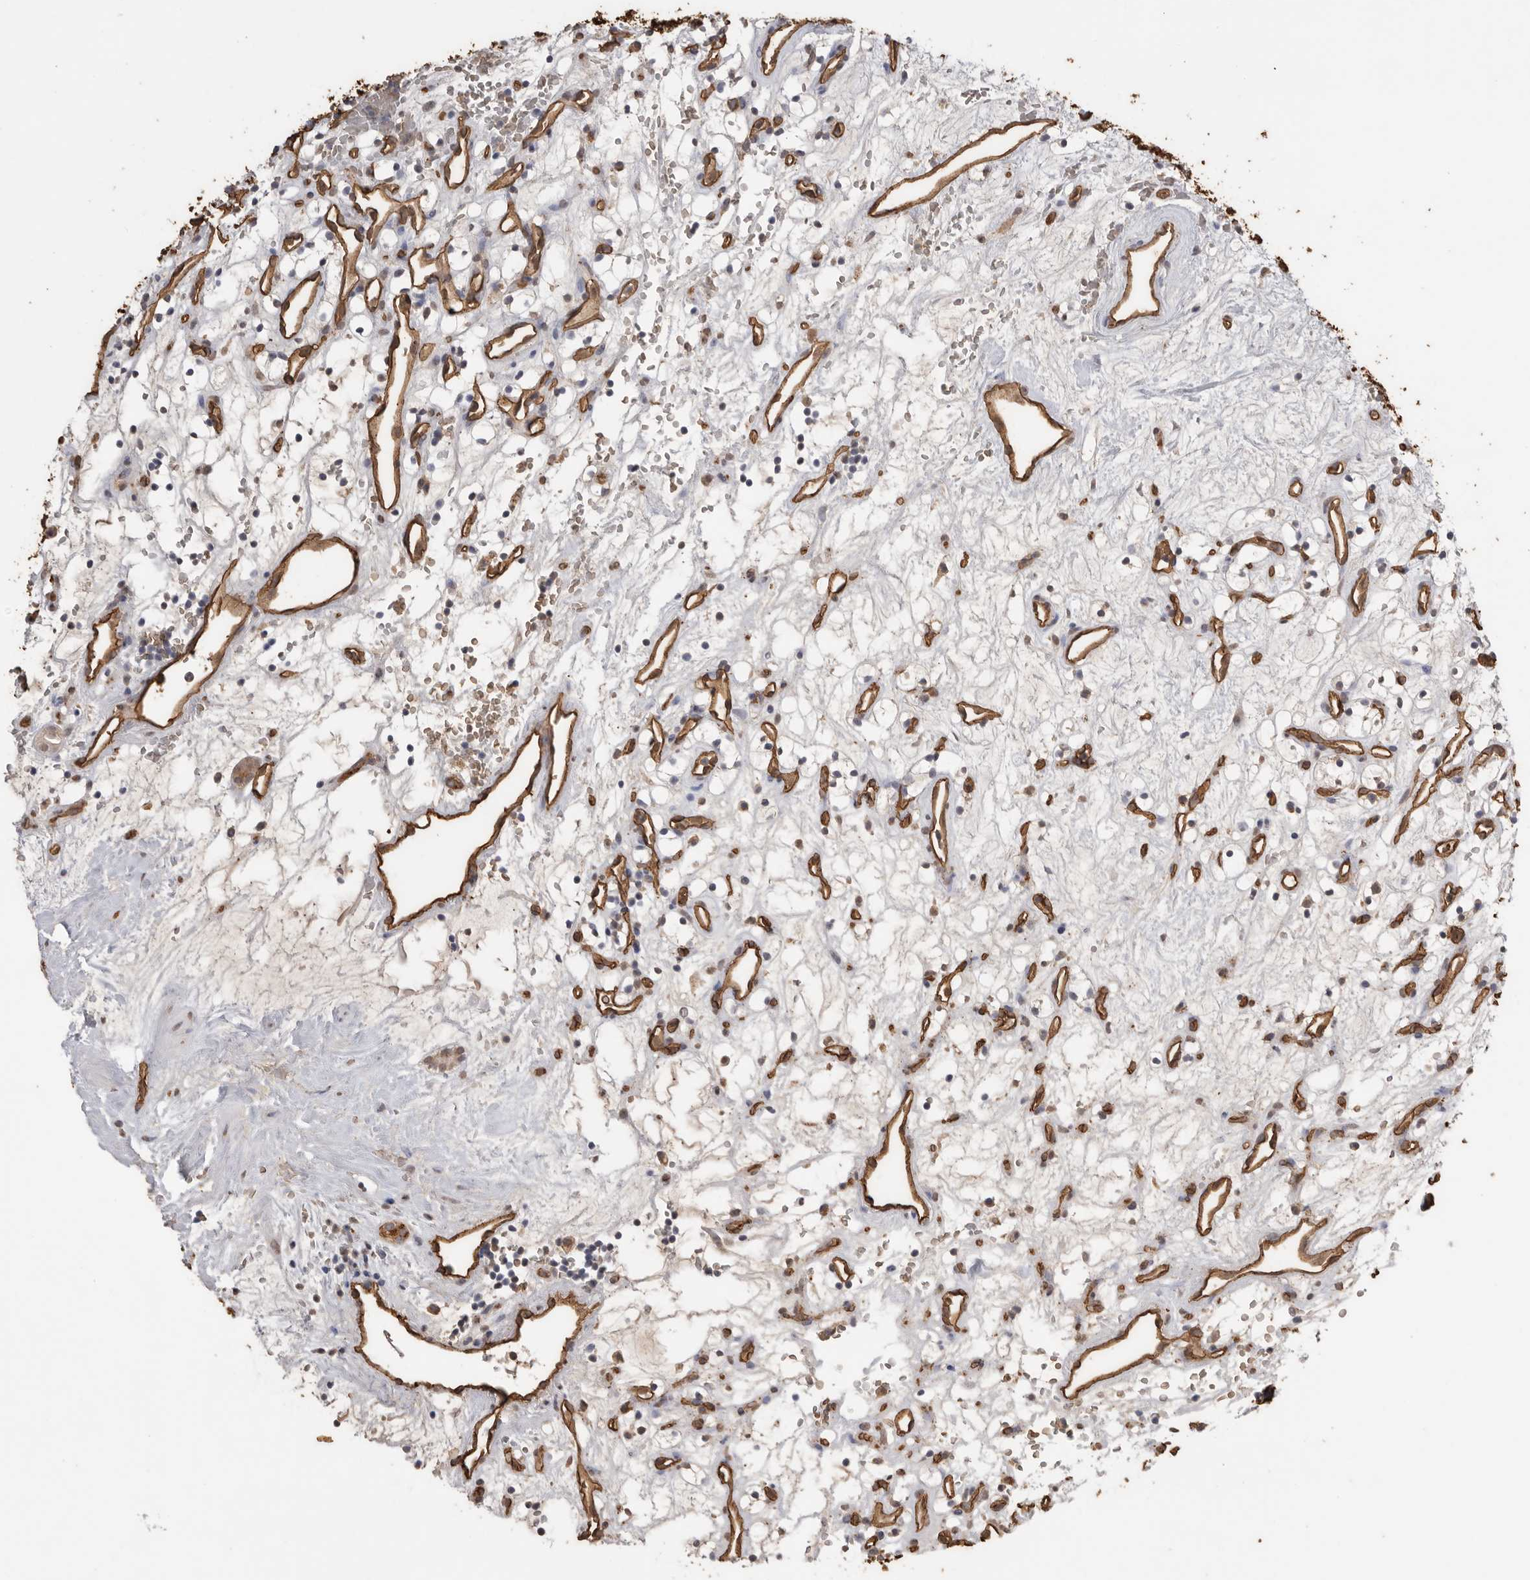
{"staining": {"intensity": "negative", "quantity": "none", "location": "none"}, "tissue": "renal cancer", "cell_type": "Tumor cells", "image_type": "cancer", "snomed": [{"axis": "morphology", "description": "Adenocarcinoma, NOS"}, {"axis": "topography", "description": "Kidney"}], "caption": "Immunohistochemistry (IHC) micrograph of neoplastic tissue: renal adenocarcinoma stained with DAB exhibits no significant protein staining in tumor cells. The staining was performed using DAB (3,3'-diaminobenzidine) to visualize the protein expression in brown, while the nuclei were stained in blue with hematoxylin (Magnification: 20x).", "gene": "IL27", "patient": {"sex": "female", "age": 60}}